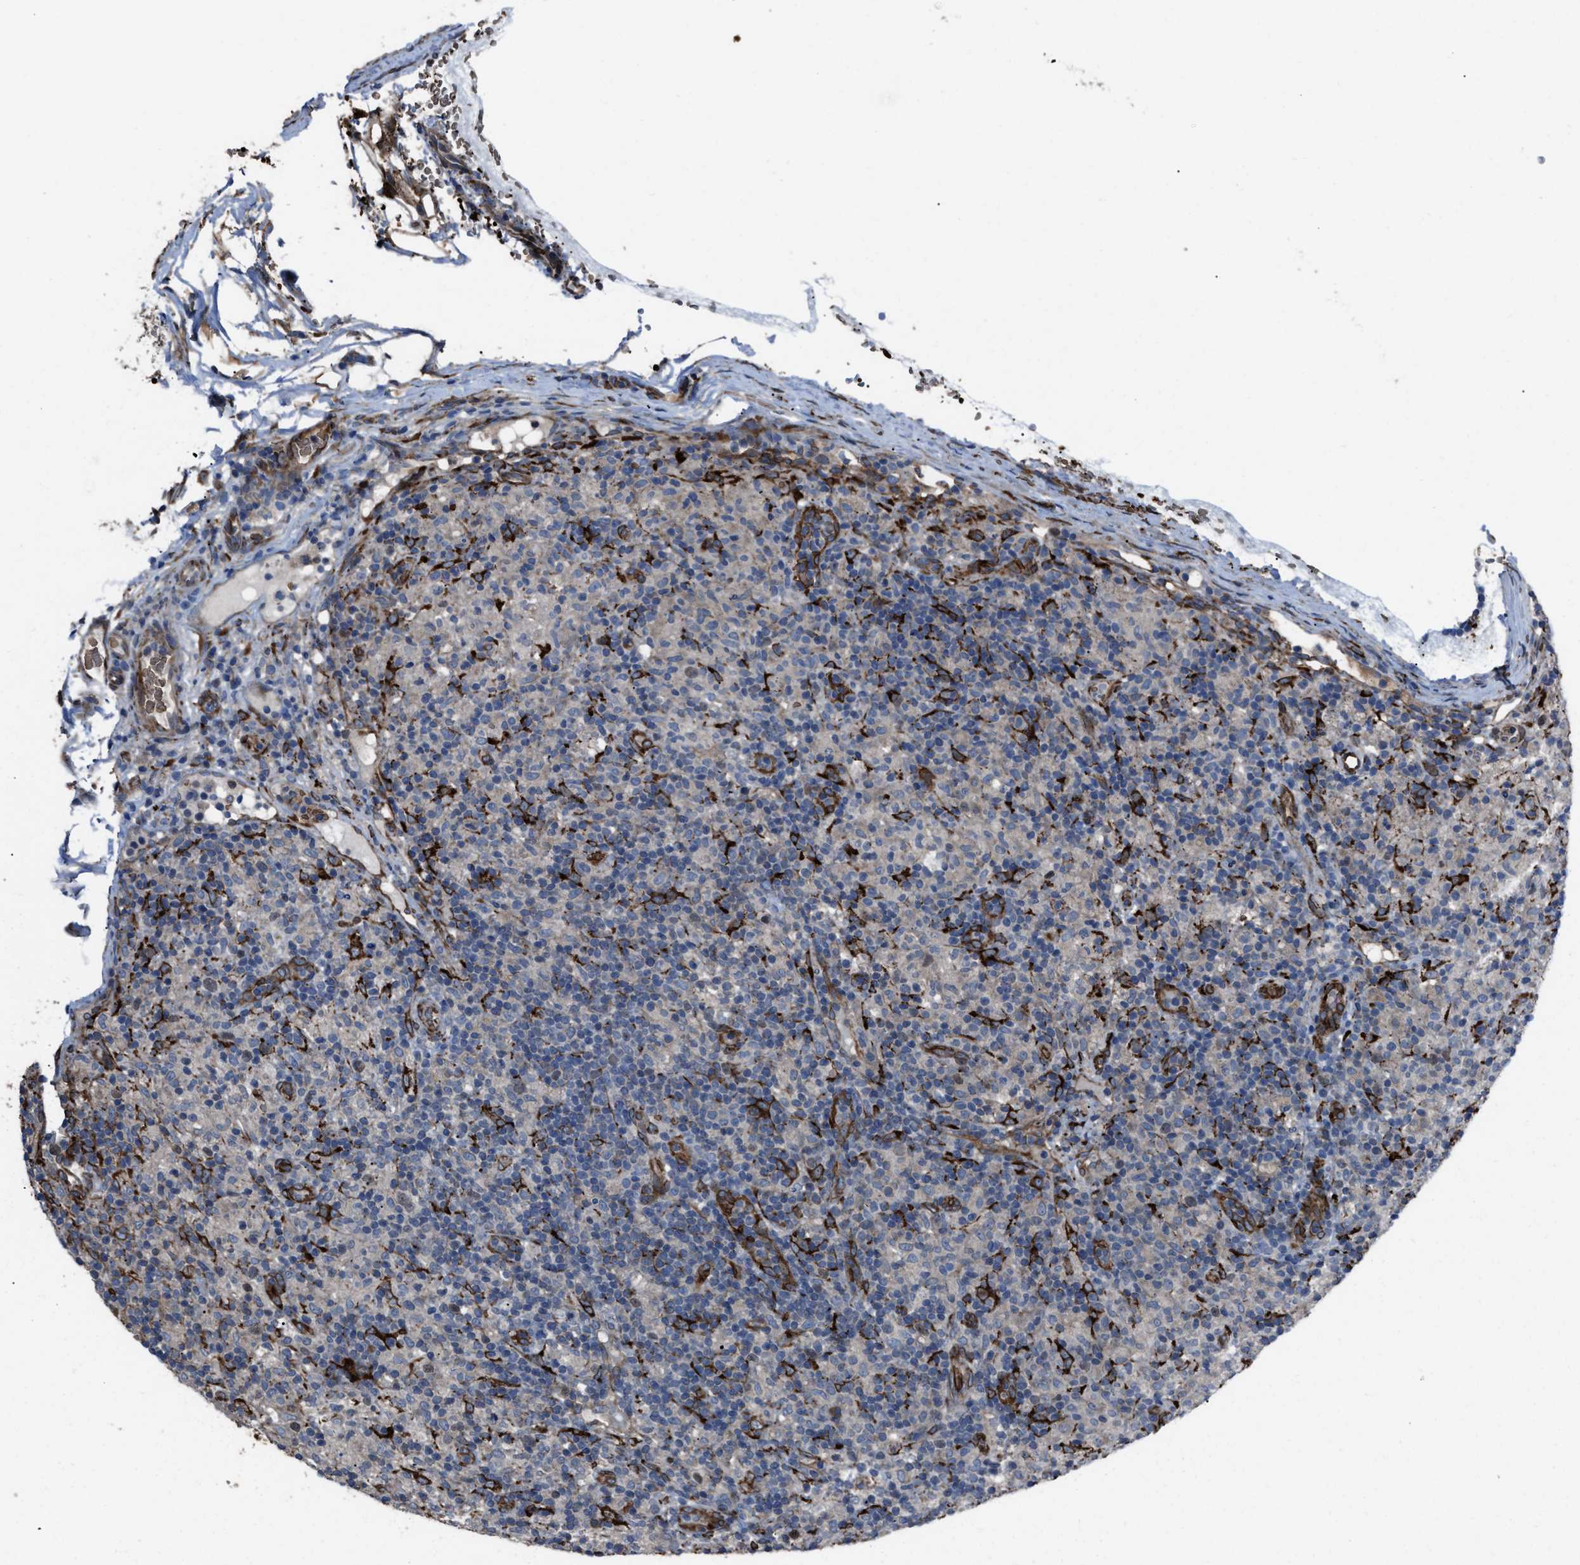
{"staining": {"intensity": "weak", "quantity": "25%-75%", "location": "nuclear"}, "tissue": "lymphoma", "cell_type": "Tumor cells", "image_type": "cancer", "snomed": [{"axis": "morphology", "description": "Hodgkin's disease, NOS"}, {"axis": "topography", "description": "Lymph node"}], "caption": "Protein analysis of lymphoma tissue exhibits weak nuclear staining in about 25%-75% of tumor cells.", "gene": "SELENOM", "patient": {"sex": "male", "age": 70}}